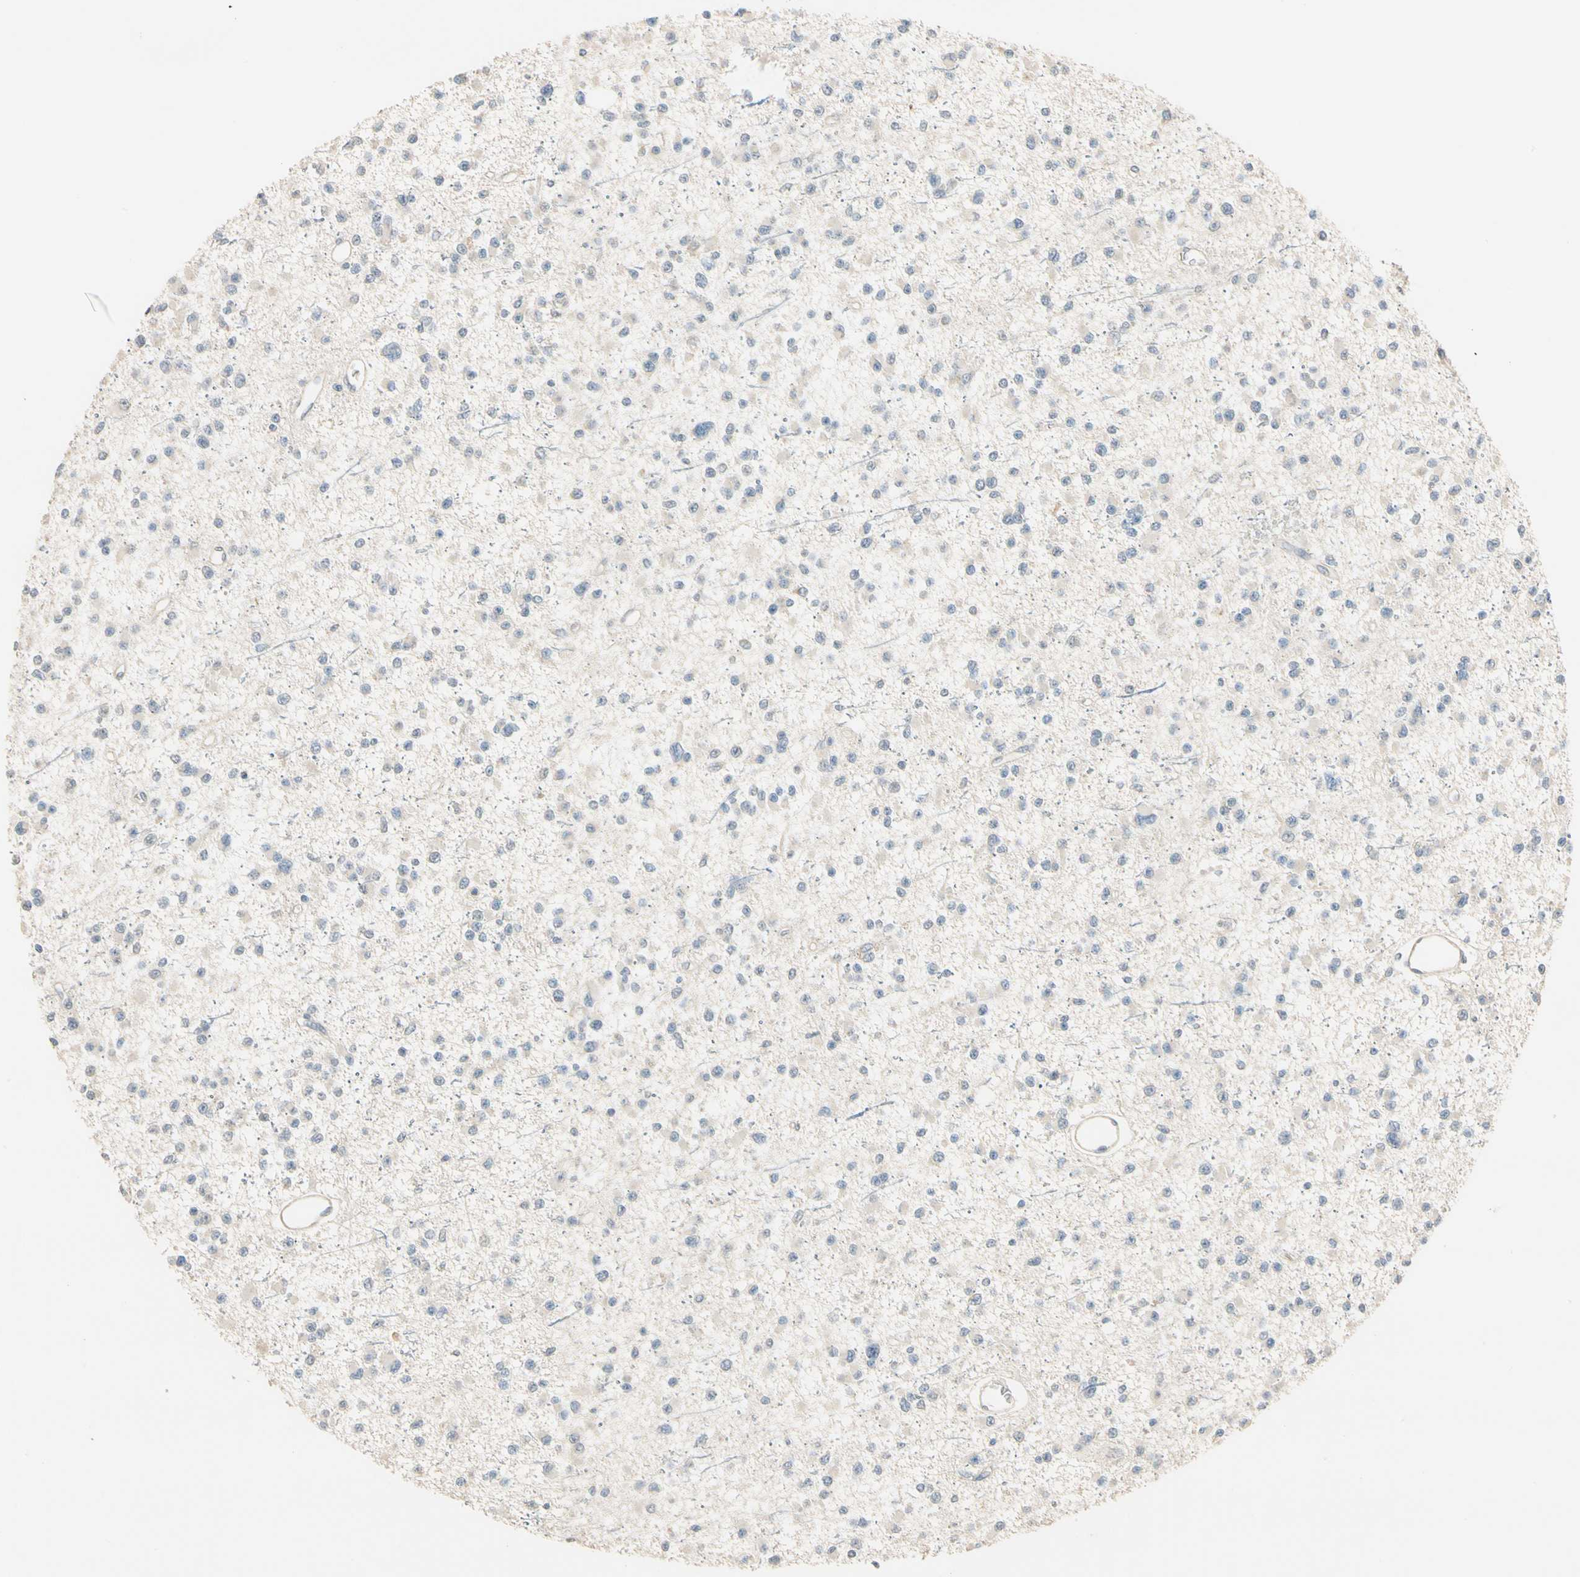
{"staining": {"intensity": "negative", "quantity": "none", "location": "none"}, "tissue": "glioma", "cell_type": "Tumor cells", "image_type": "cancer", "snomed": [{"axis": "morphology", "description": "Glioma, malignant, Low grade"}, {"axis": "topography", "description": "Brain"}], "caption": "Immunohistochemical staining of low-grade glioma (malignant) shows no significant positivity in tumor cells. The staining is performed using DAB (3,3'-diaminobenzidine) brown chromogen with nuclei counter-stained in using hematoxylin.", "gene": "MAP3K7", "patient": {"sex": "female", "age": 22}}